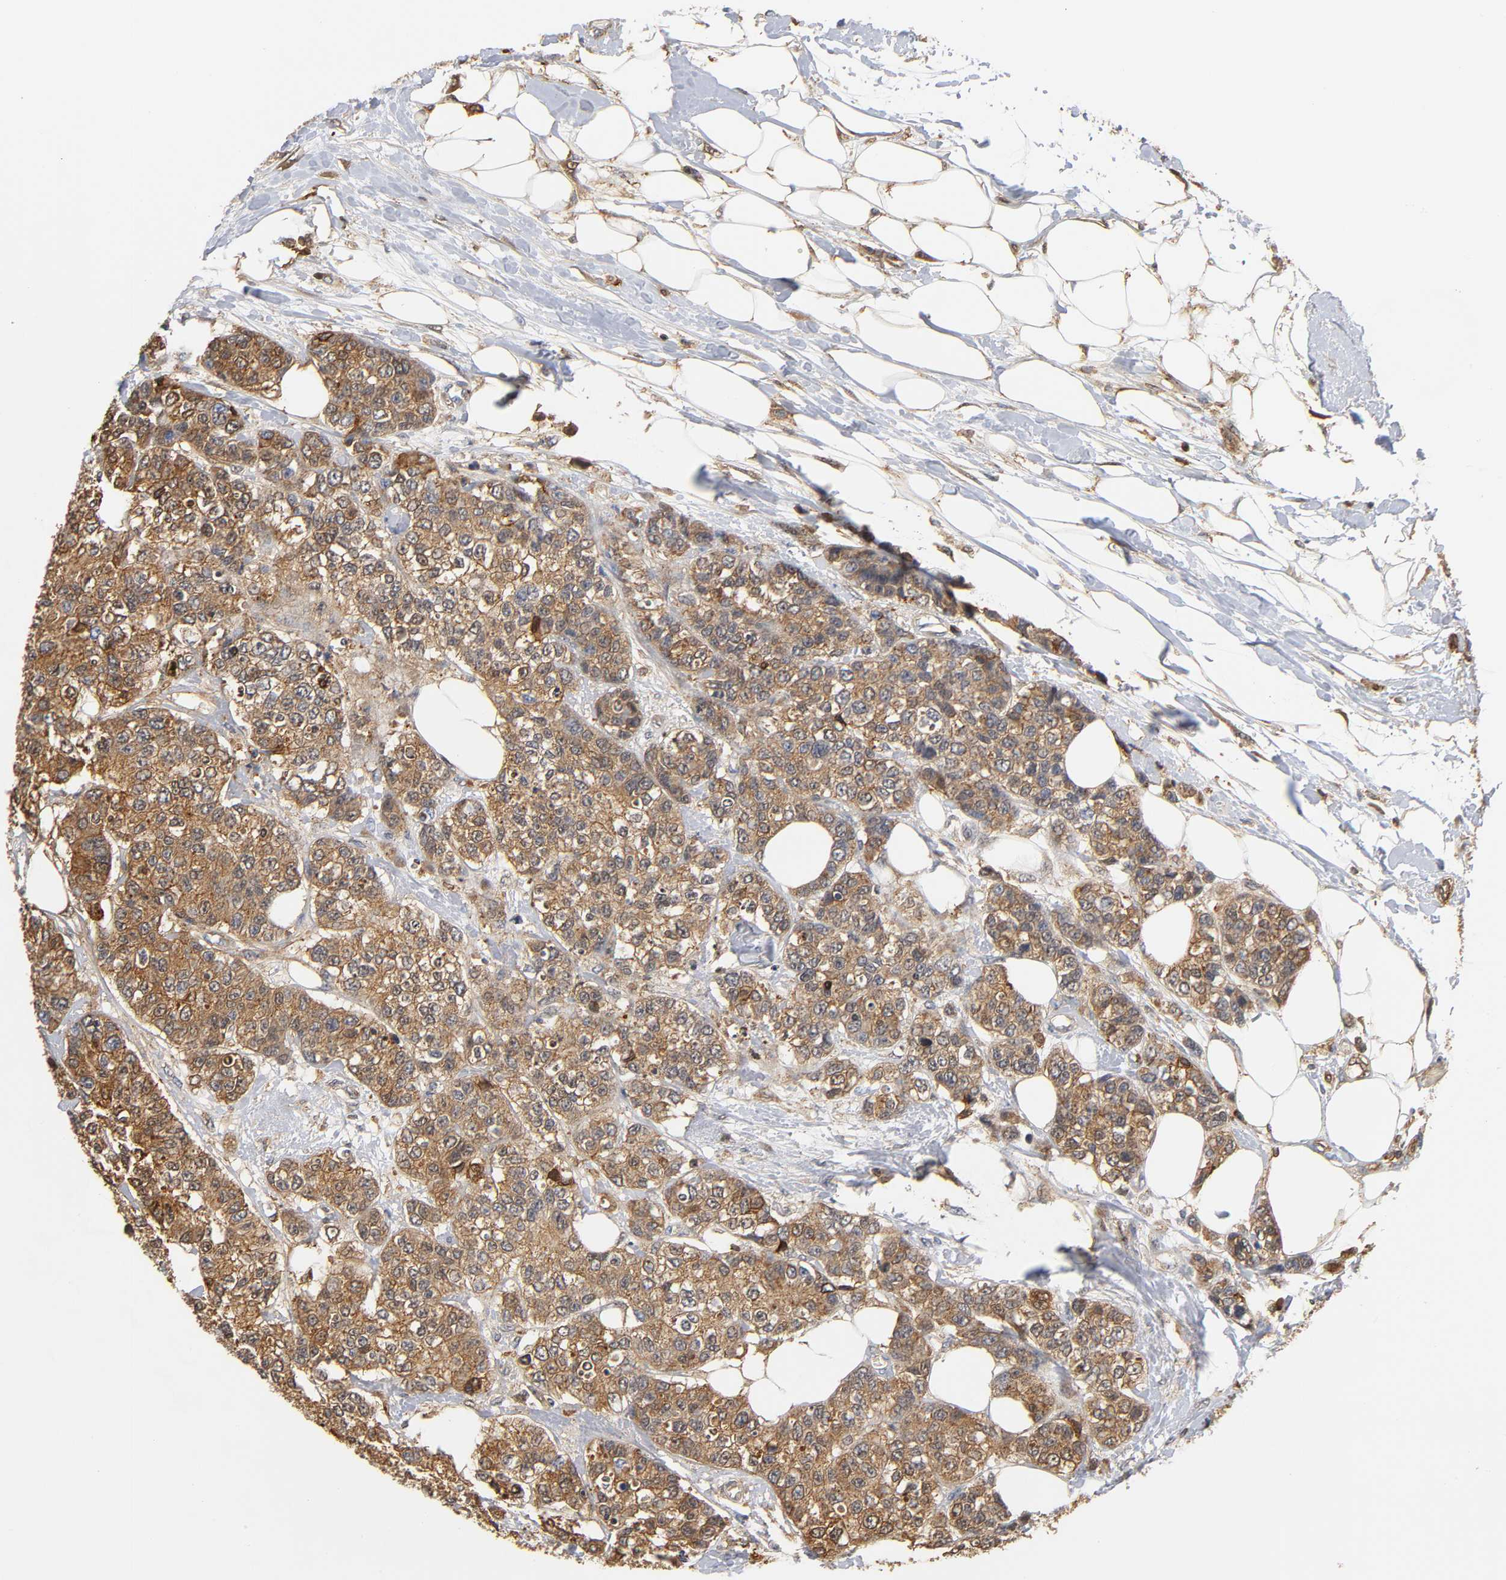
{"staining": {"intensity": "moderate", "quantity": ">75%", "location": "cytoplasmic/membranous"}, "tissue": "breast cancer", "cell_type": "Tumor cells", "image_type": "cancer", "snomed": [{"axis": "morphology", "description": "Duct carcinoma"}, {"axis": "topography", "description": "Breast"}], "caption": "Moderate cytoplasmic/membranous positivity for a protein is identified in approximately >75% of tumor cells of breast cancer (intraductal carcinoma) using immunohistochemistry (IHC).", "gene": "ANXA11", "patient": {"sex": "female", "age": 51}}